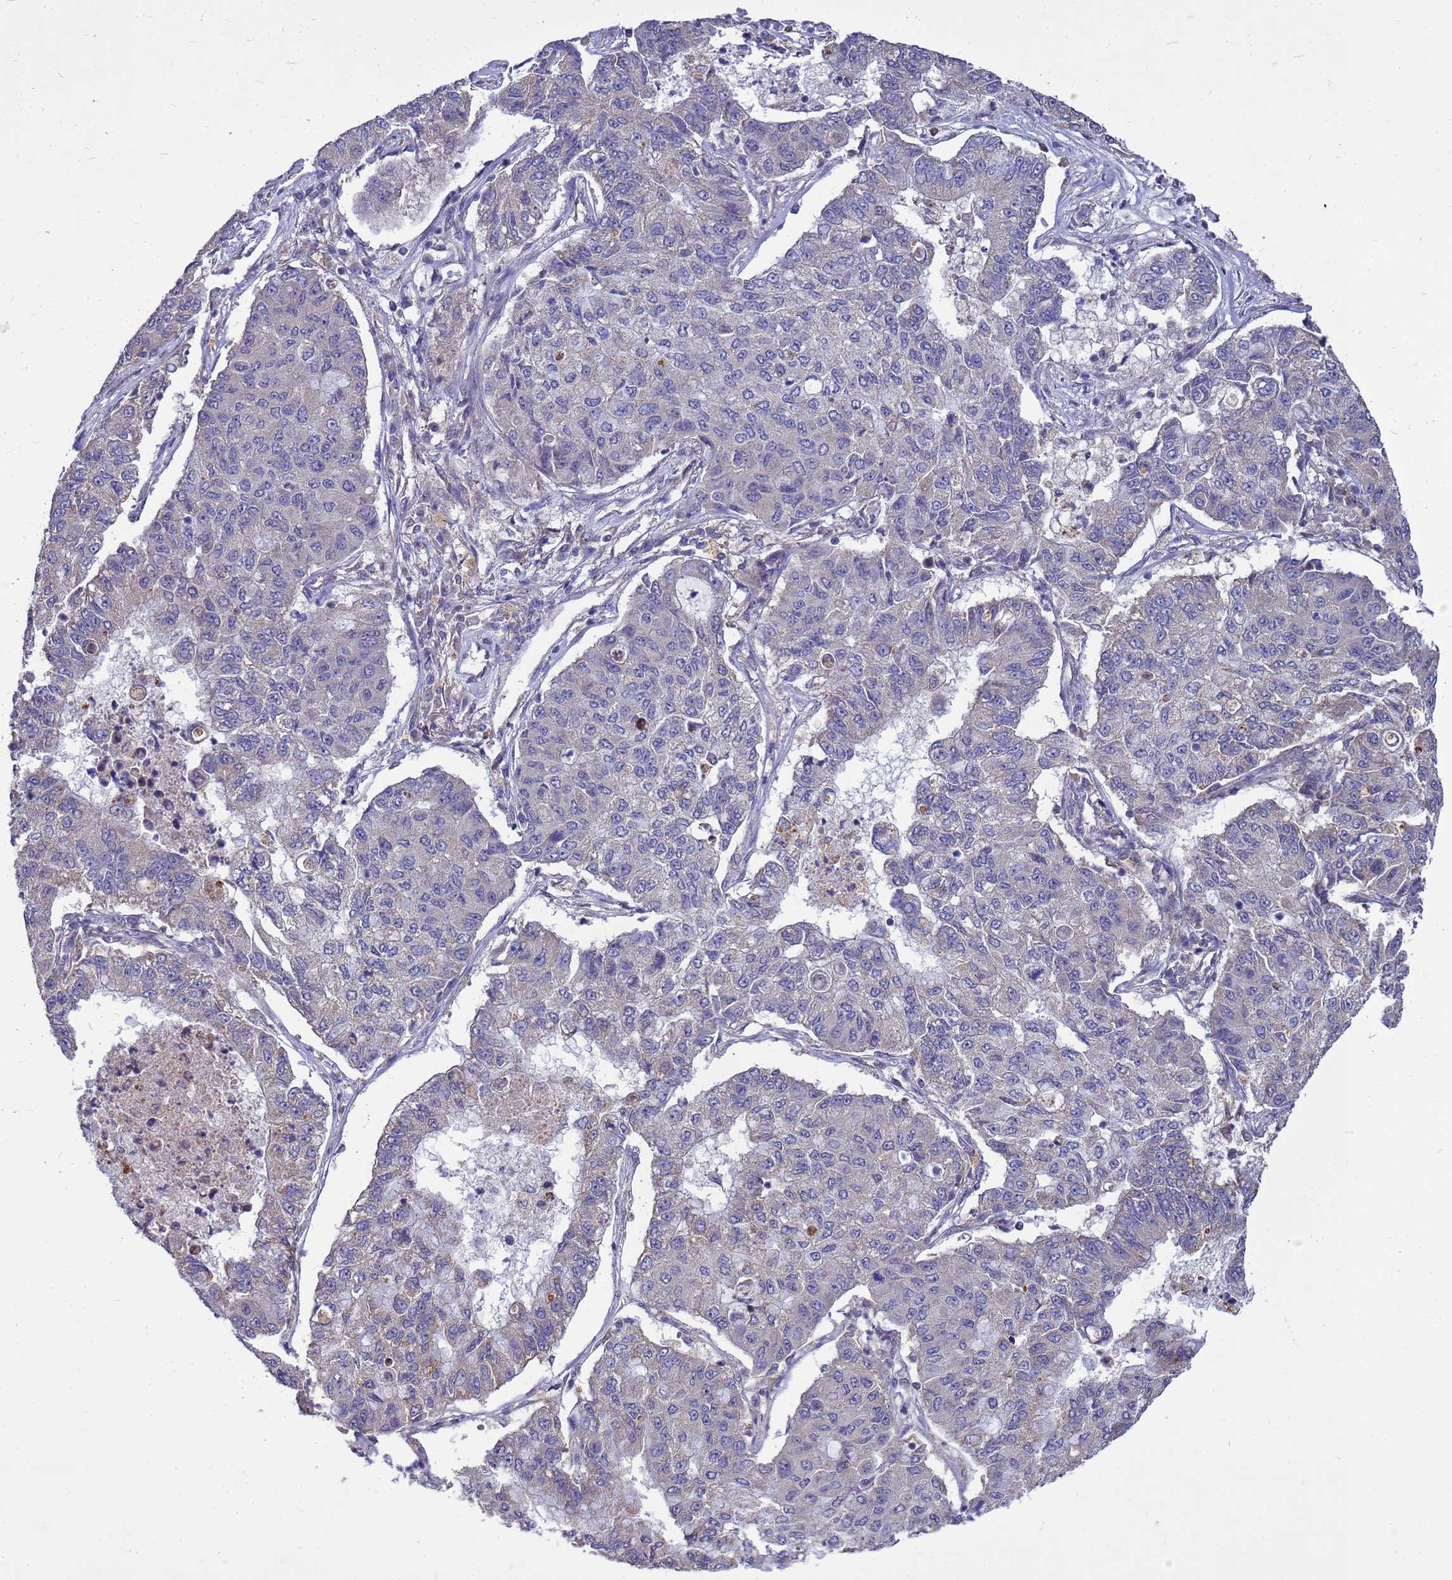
{"staining": {"intensity": "negative", "quantity": "none", "location": "none"}, "tissue": "lung cancer", "cell_type": "Tumor cells", "image_type": "cancer", "snomed": [{"axis": "morphology", "description": "Squamous cell carcinoma, NOS"}, {"axis": "topography", "description": "Lung"}], "caption": "Immunohistochemistry (IHC) image of lung cancer (squamous cell carcinoma) stained for a protein (brown), which demonstrates no expression in tumor cells.", "gene": "EIF4EBP3", "patient": {"sex": "male", "age": 74}}